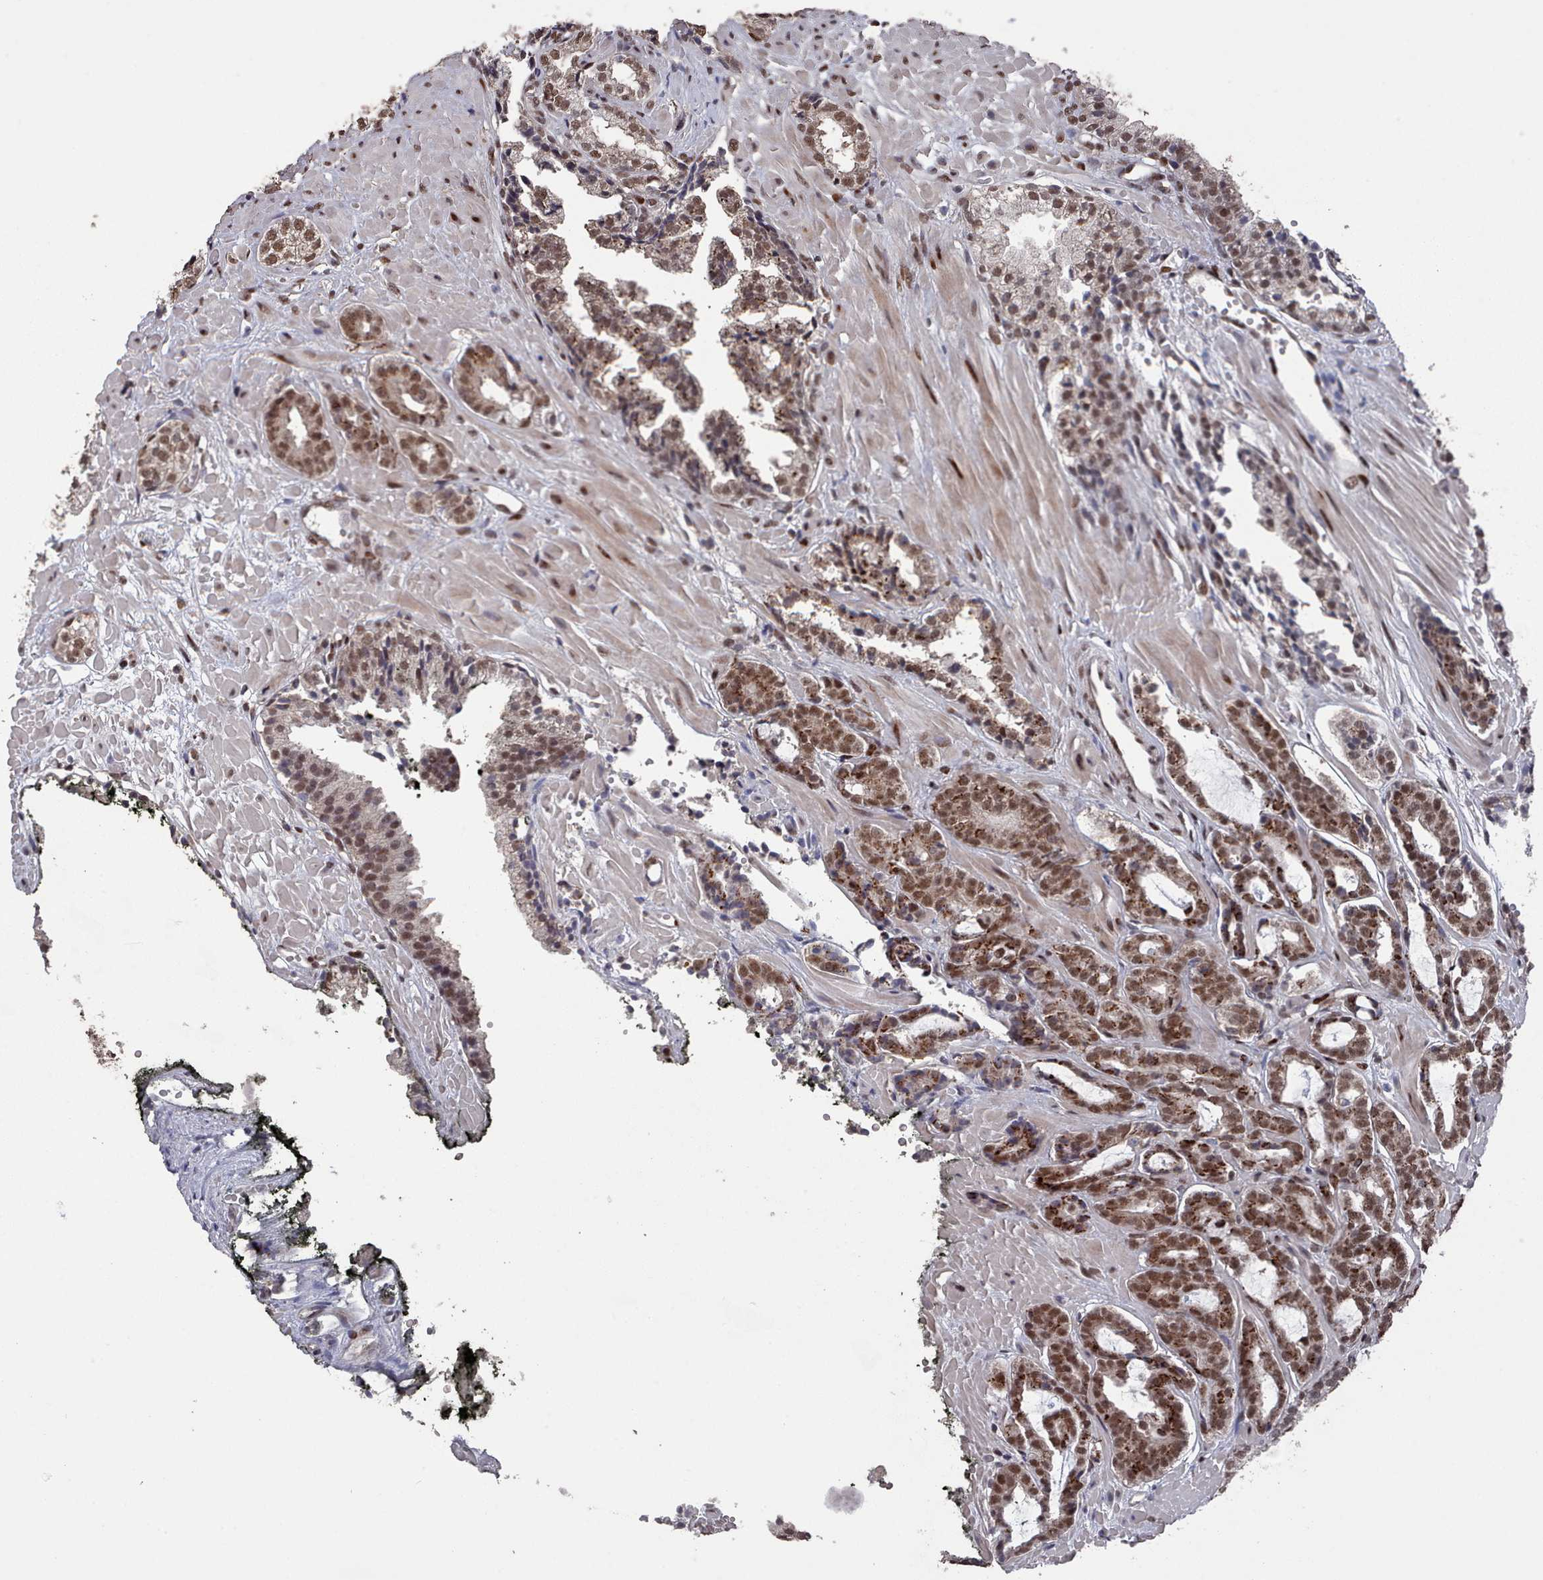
{"staining": {"intensity": "strong", "quantity": ">75%", "location": "cytoplasmic/membranous,nuclear"}, "tissue": "prostate cancer", "cell_type": "Tumor cells", "image_type": "cancer", "snomed": [{"axis": "morphology", "description": "Adenocarcinoma, High grade"}, {"axis": "topography", "description": "Prostate"}], "caption": "Protein staining of prostate cancer tissue shows strong cytoplasmic/membranous and nuclear positivity in about >75% of tumor cells. Ihc stains the protein of interest in brown and the nuclei are stained blue.", "gene": "PNRC2", "patient": {"sex": "male", "age": 71}}